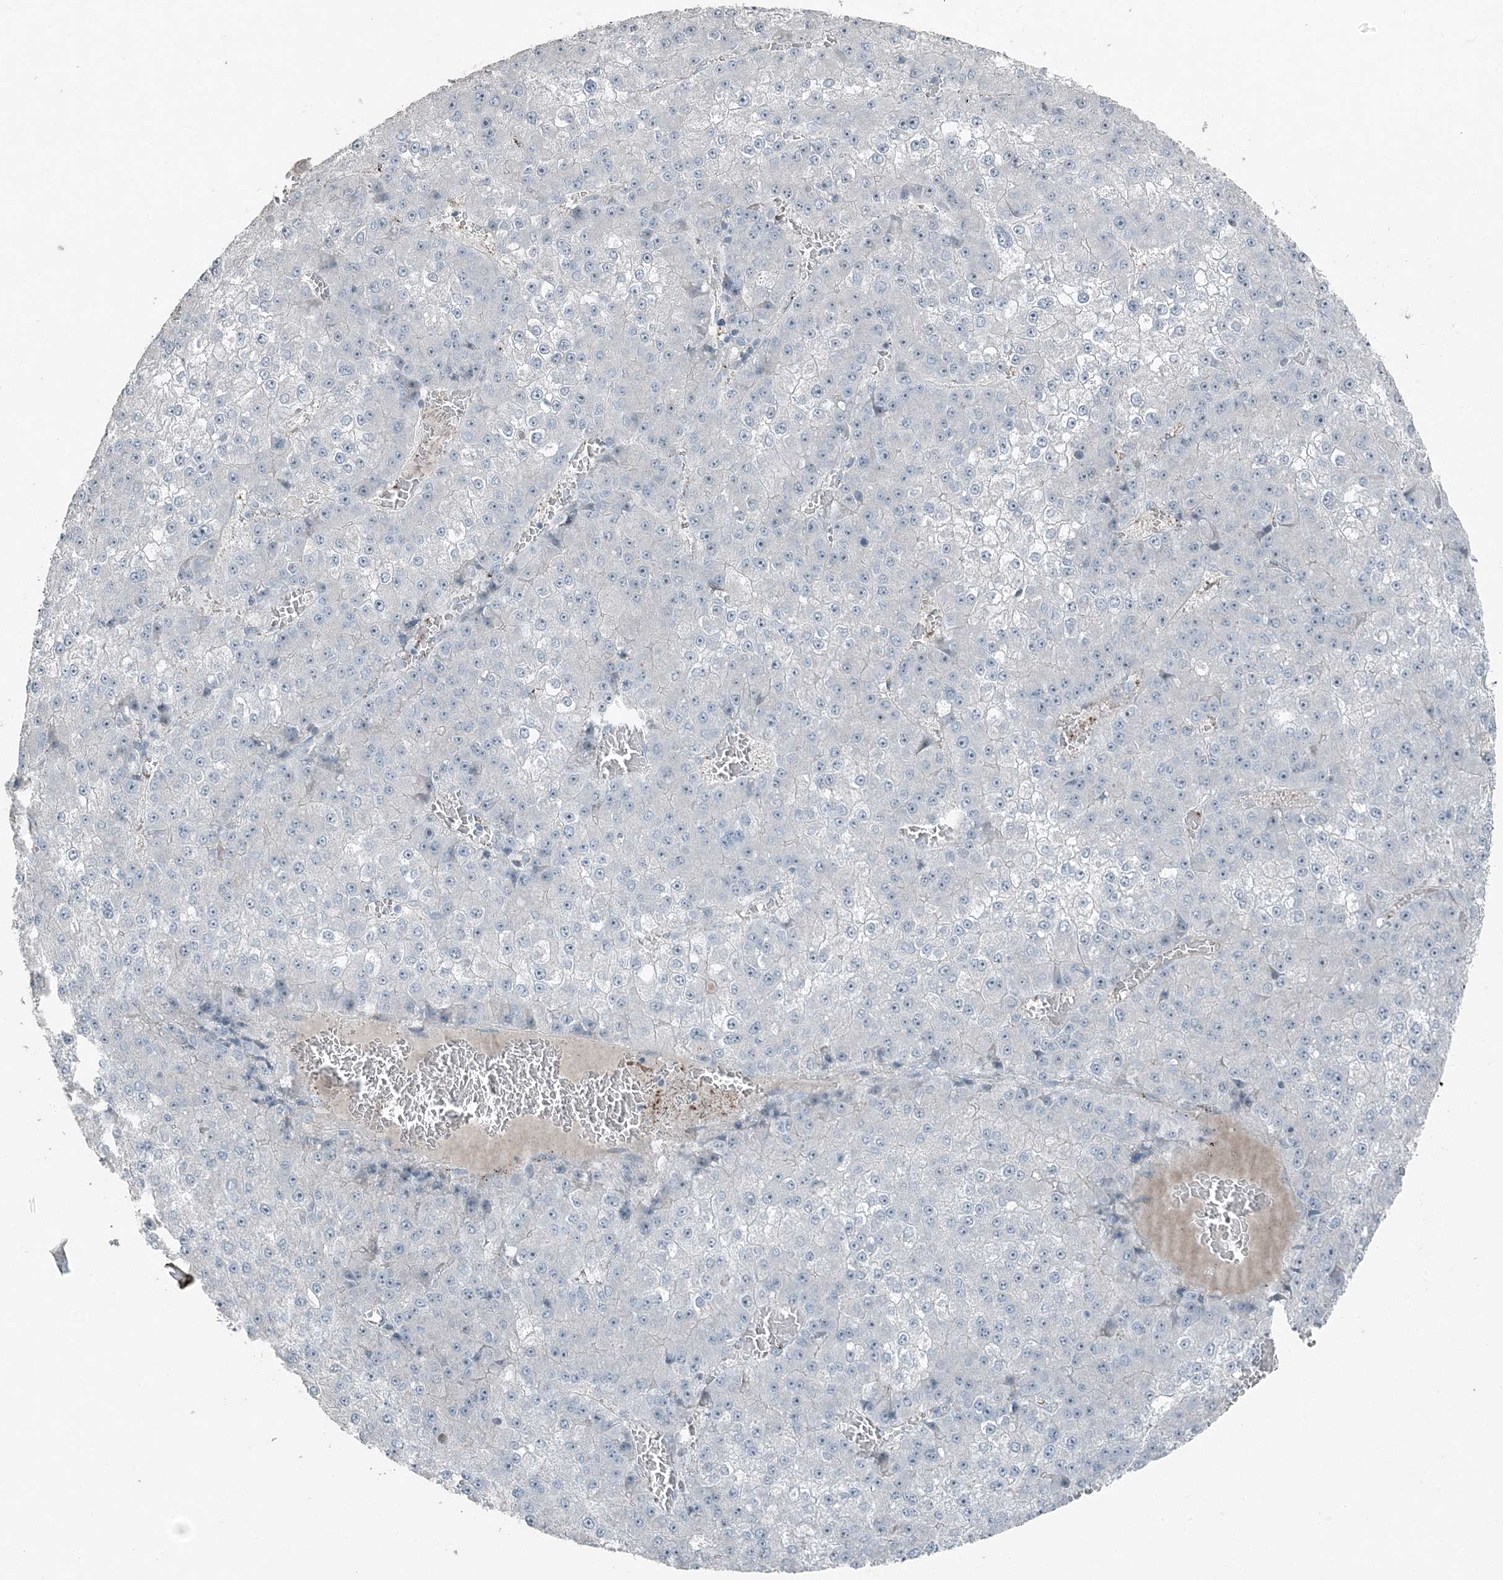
{"staining": {"intensity": "negative", "quantity": "none", "location": "none"}, "tissue": "liver cancer", "cell_type": "Tumor cells", "image_type": "cancer", "snomed": [{"axis": "morphology", "description": "Carcinoma, Hepatocellular, NOS"}, {"axis": "topography", "description": "Liver"}], "caption": "Immunohistochemical staining of human liver cancer exhibits no significant positivity in tumor cells.", "gene": "ELOVL7", "patient": {"sex": "female", "age": 73}}